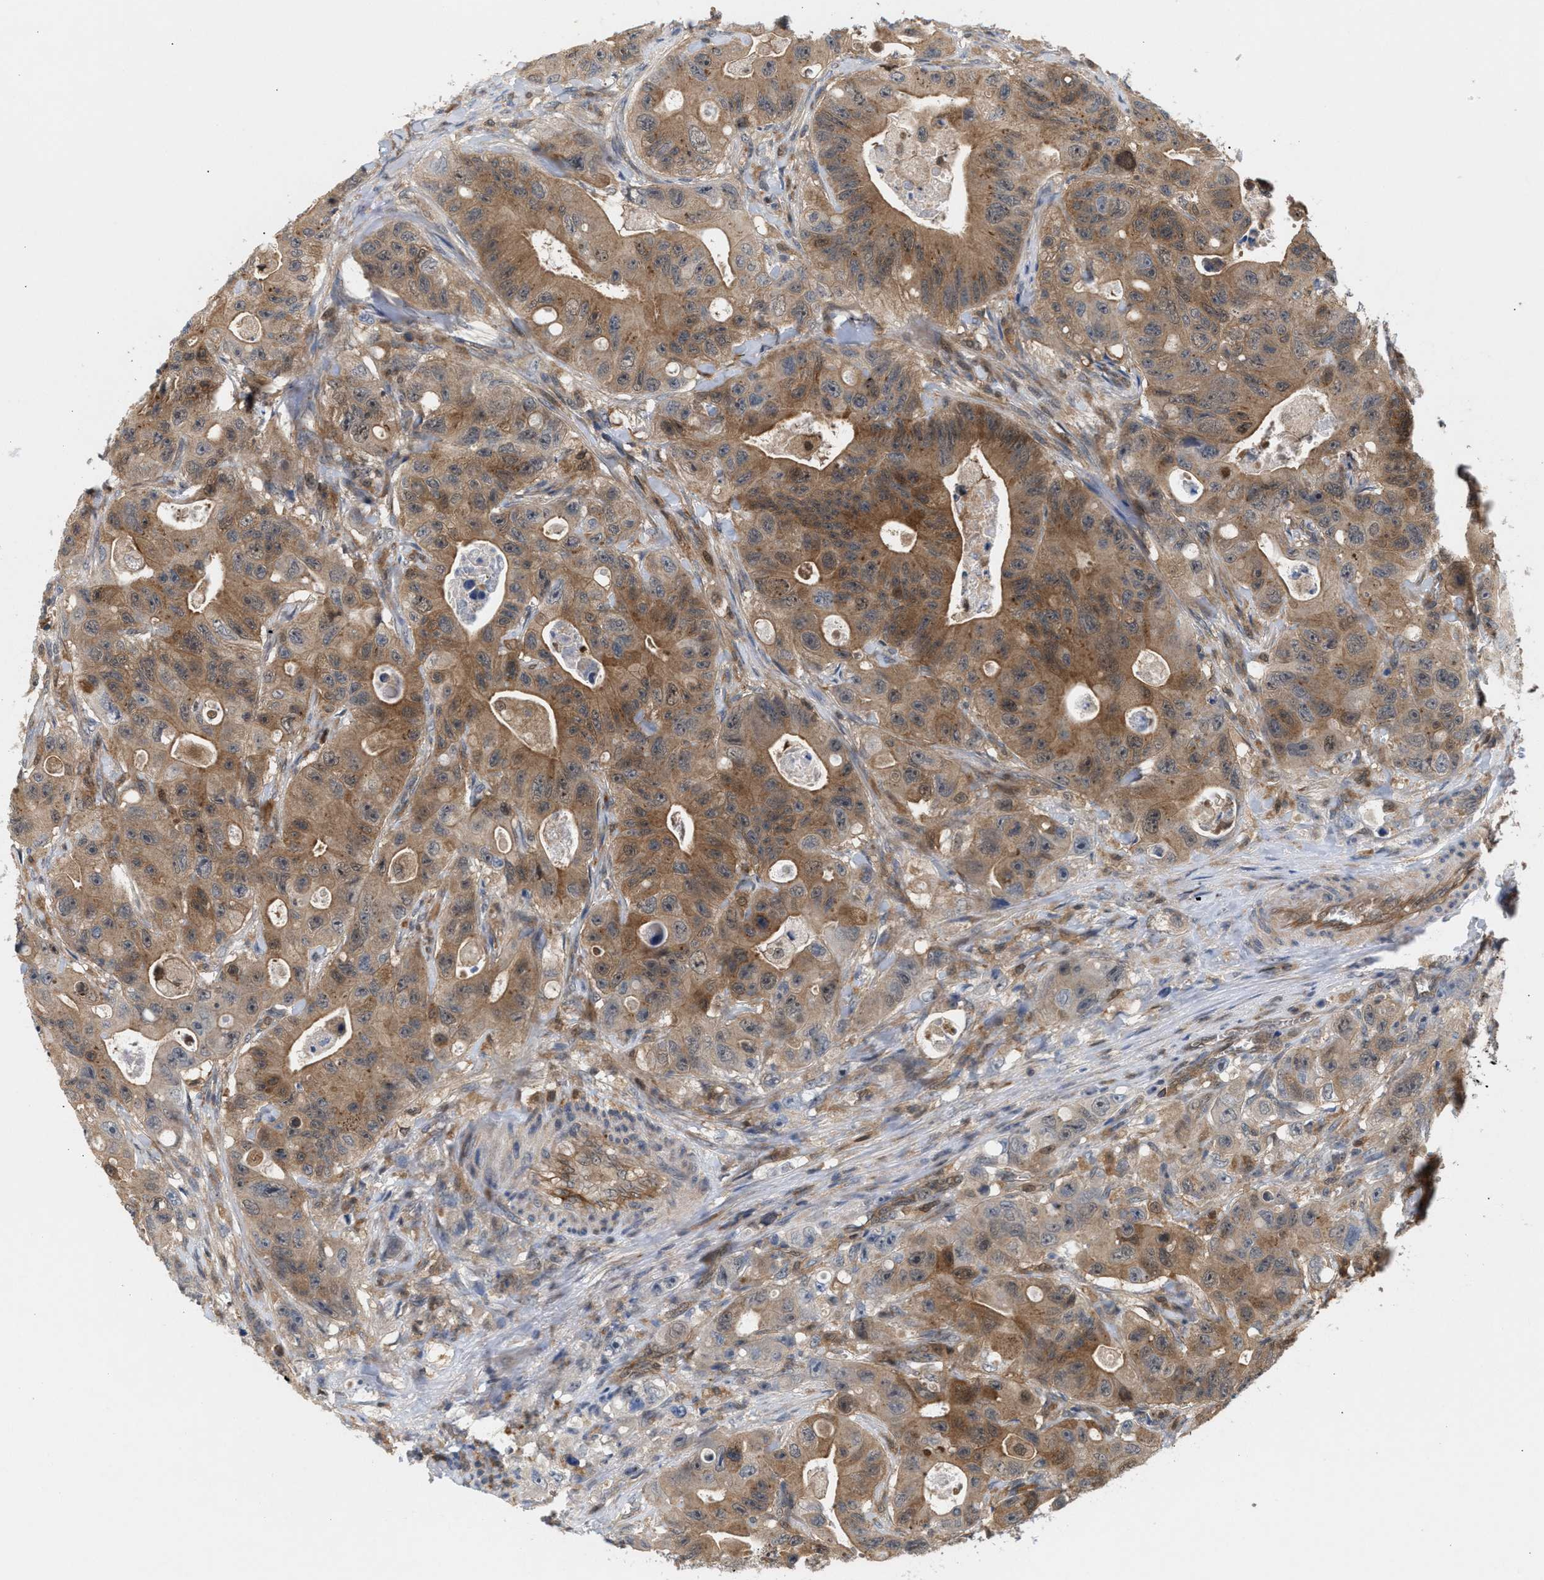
{"staining": {"intensity": "moderate", "quantity": ">75%", "location": "cytoplasmic/membranous"}, "tissue": "colorectal cancer", "cell_type": "Tumor cells", "image_type": "cancer", "snomed": [{"axis": "morphology", "description": "Adenocarcinoma, NOS"}, {"axis": "topography", "description": "Colon"}], "caption": "The immunohistochemical stain shows moderate cytoplasmic/membranous positivity in tumor cells of adenocarcinoma (colorectal) tissue. (Brightfield microscopy of DAB IHC at high magnification).", "gene": "GLOD4", "patient": {"sex": "female", "age": 46}}